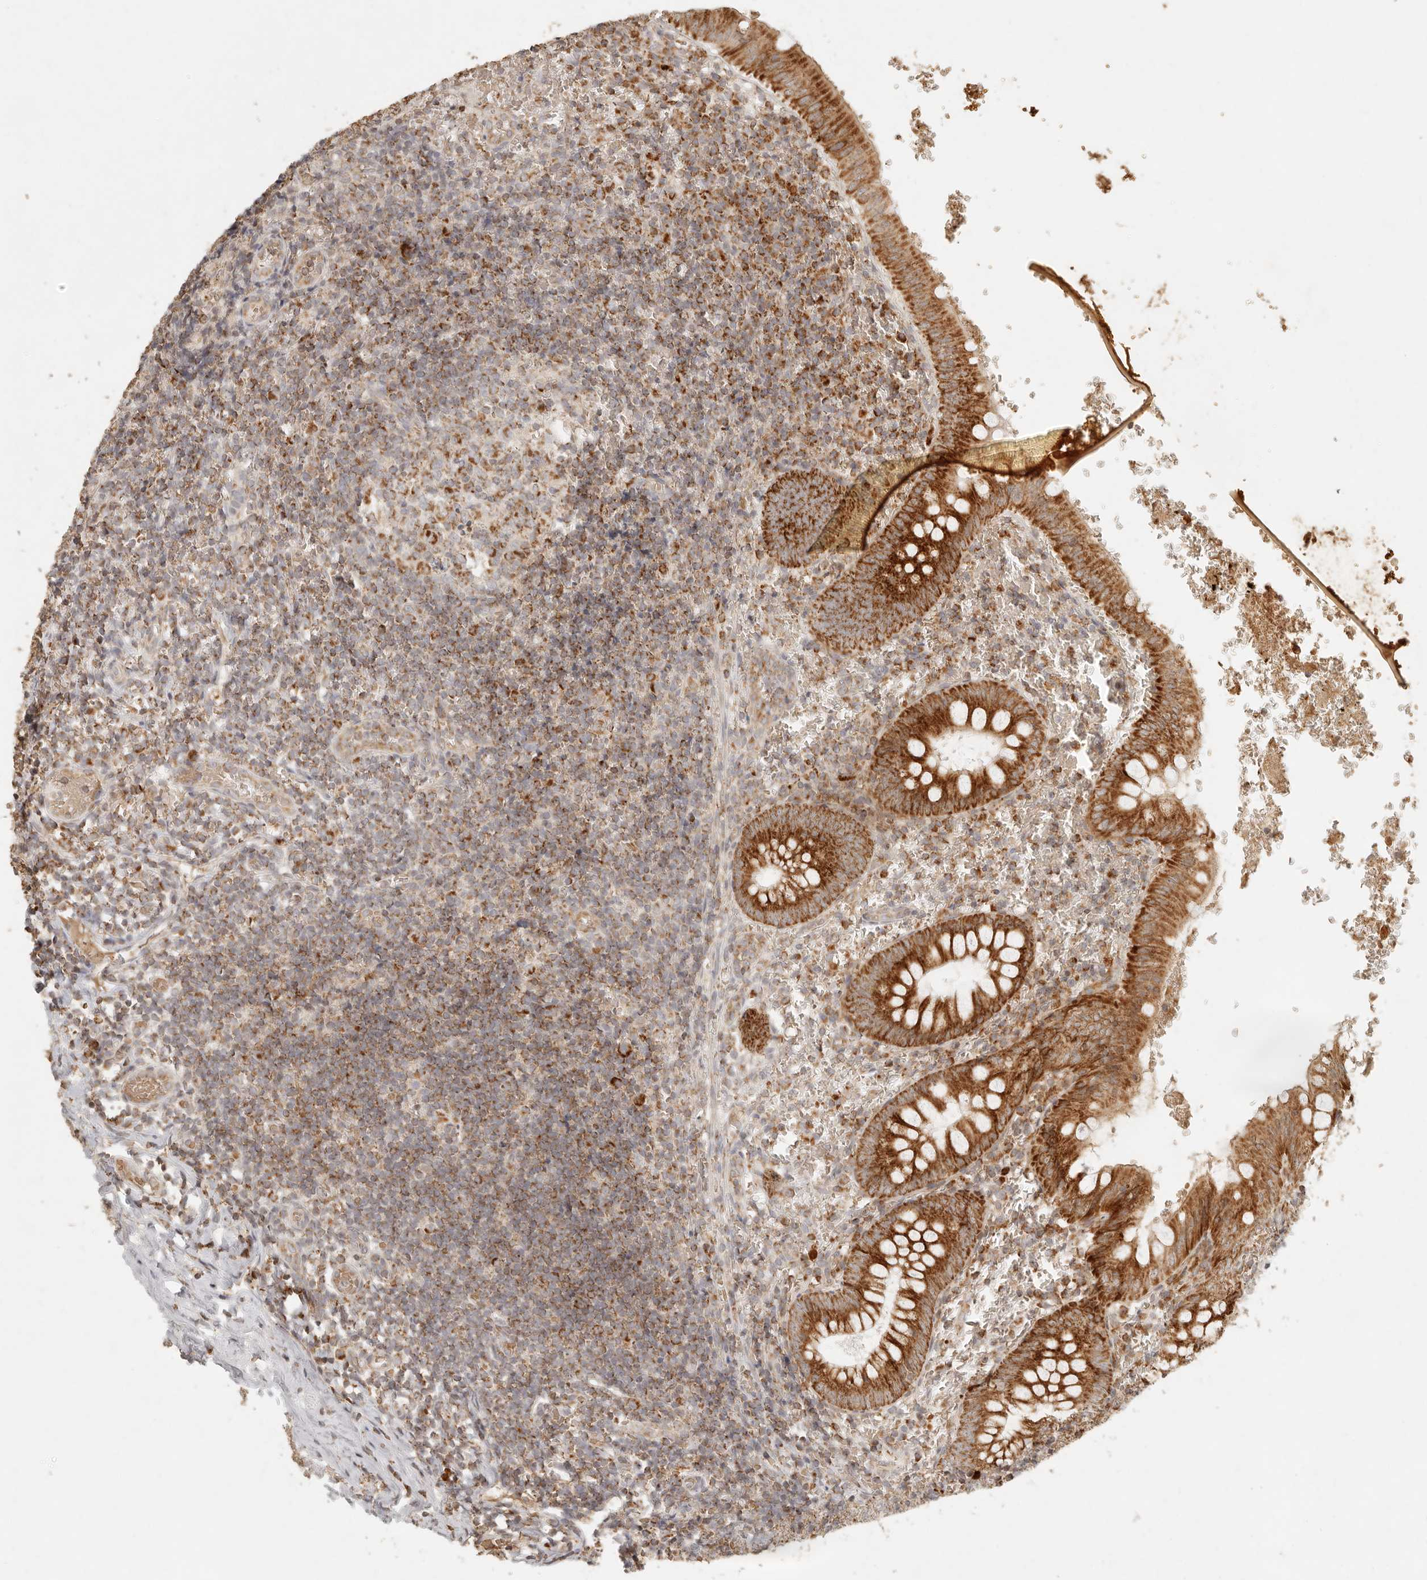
{"staining": {"intensity": "strong", "quantity": ">75%", "location": "cytoplasmic/membranous"}, "tissue": "appendix", "cell_type": "Glandular cells", "image_type": "normal", "snomed": [{"axis": "morphology", "description": "Normal tissue, NOS"}, {"axis": "topography", "description": "Appendix"}], "caption": "Strong cytoplasmic/membranous staining is identified in about >75% of glandular cells in normal appendix.", "gene": "MRPL55", "patient": {"sex": "male", "age": 8}}